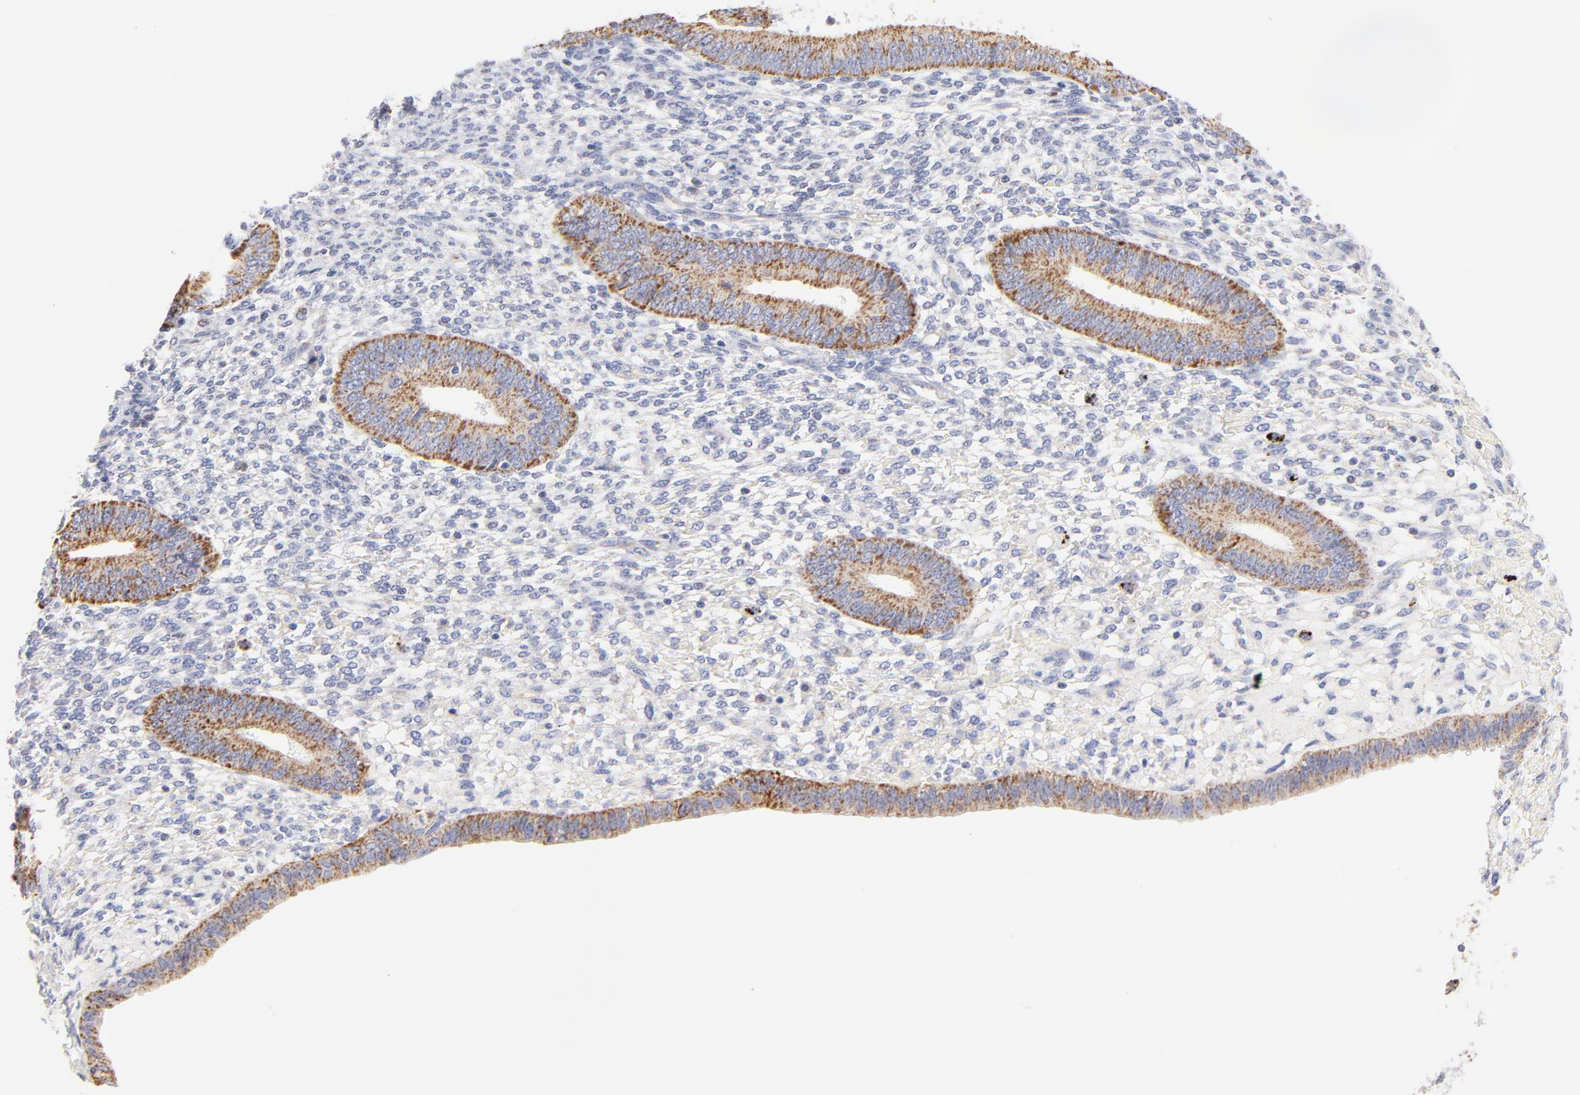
{"staining": {"intensity": "negative", "quantity": "none", "location": "none"}, "tissue": "endometrium", "cell_type": "Cells in endometrial stroma", "image_type": "normal", "snomed": [{"axis": "morphology", "description": "Normal tissue, NOS"}, {"axis": "topography", "description": "Endometrium"}], "caption": "The photomicrograph reveals no staining of cells in endometrial stroma in benign endometrium. (DAB immunohistochemistry visualized using brightfield microscopy, high magnification).", "gene": "AIFM1", "patient": {"sex": "female", "age": 42}}